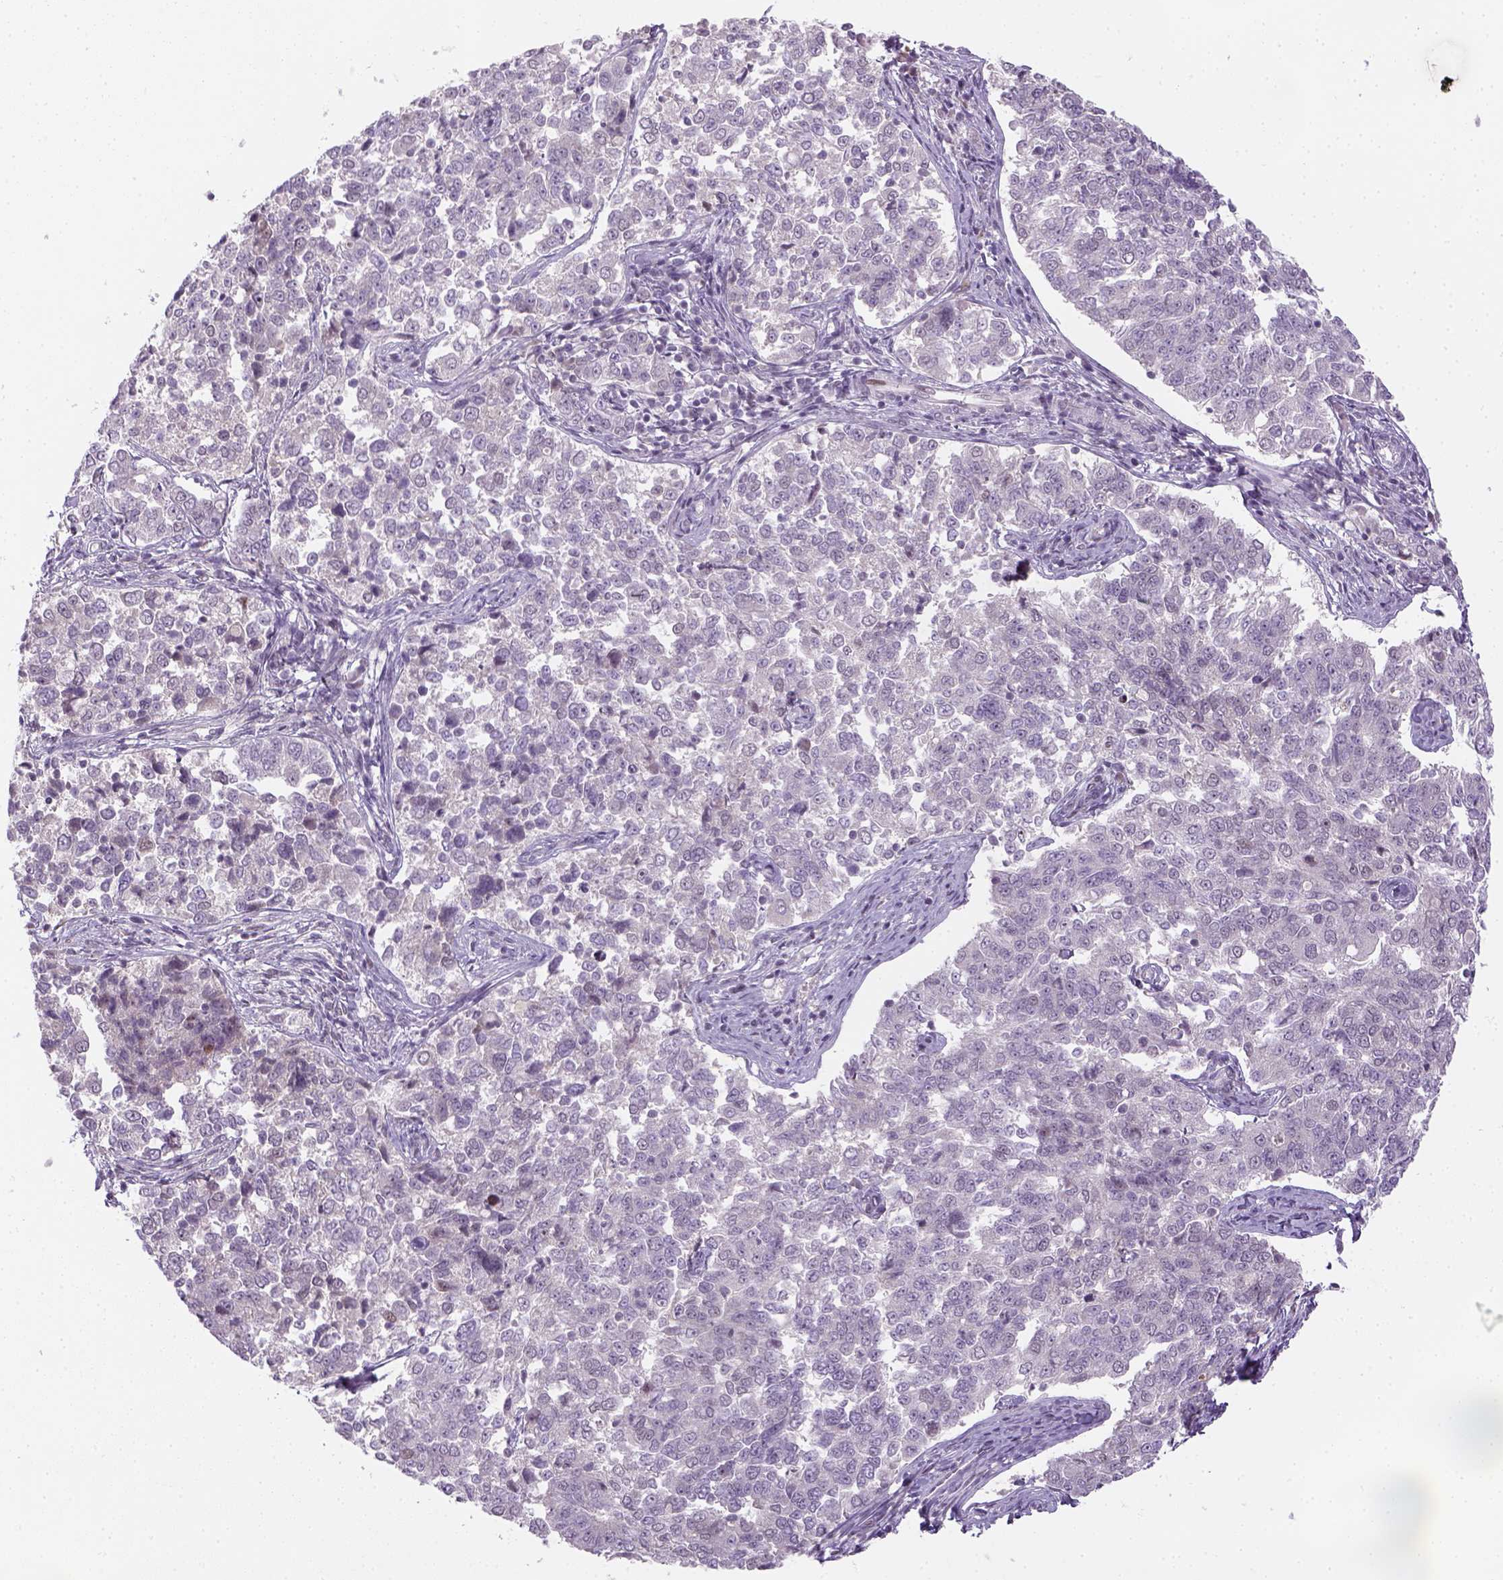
{"staining": {"intensity": "negative", "quantity": "none", "location": "none"}, "tissue": "endometrial cancer", "cell_type": "Tumor cells", "image_type": "cancer", "snomed": [{"axis": "morphology", "description": "Adenocarcinoma, NOS"}, {"axis": "topography", "description": "Endometrium"}], "caption": "Endometrial cancer (adenocarcinoma) was stained to show a protein in brown. There is no significant expression in tumor cells. (Brightfield microscopy of DAB immunohistochemistry (IHC) at high magnification).", "gene": "MAGEB3", "patient": {"sex": "female", "age": 43}}